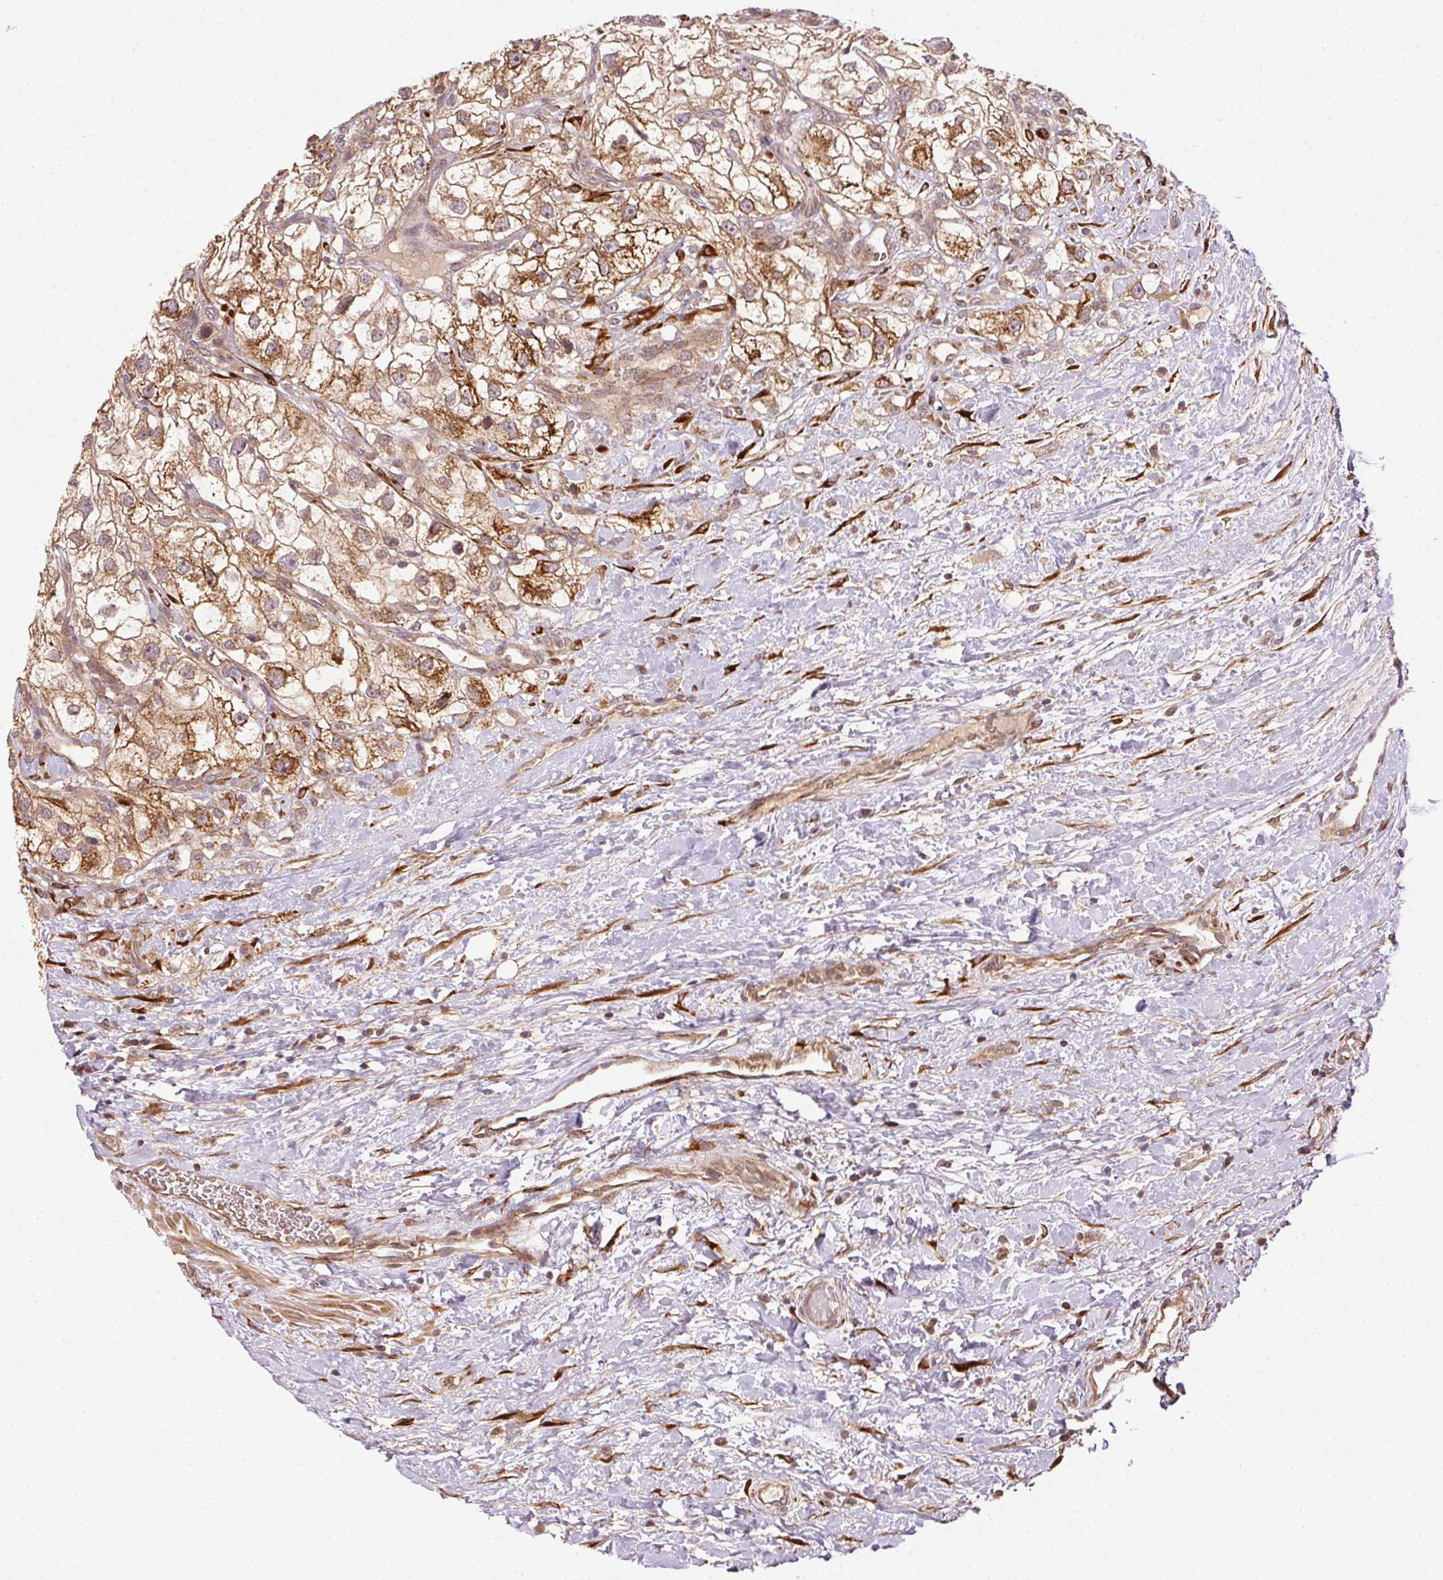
{"staining": {"intensity": "moderate", "quantity": ">75%", "location": "cytoplasmic/membranous"}, "tissue": "renal cancer", "cell_type": "Tumor cells", "image_type": "cancer", "snomed": [{"axis": "morphology", "description": "Adenocarcinoma, NOS"}, {"axis": "topography", "description": "Kidney"}], "caption": "A photomicrograph of human renal cancer stained for a protein exhibits moderate cytoplasmic/membranous brown staining in tumor cells.", "gene": "KLHL15", "patient": {"sex": "male", "age": 59}}